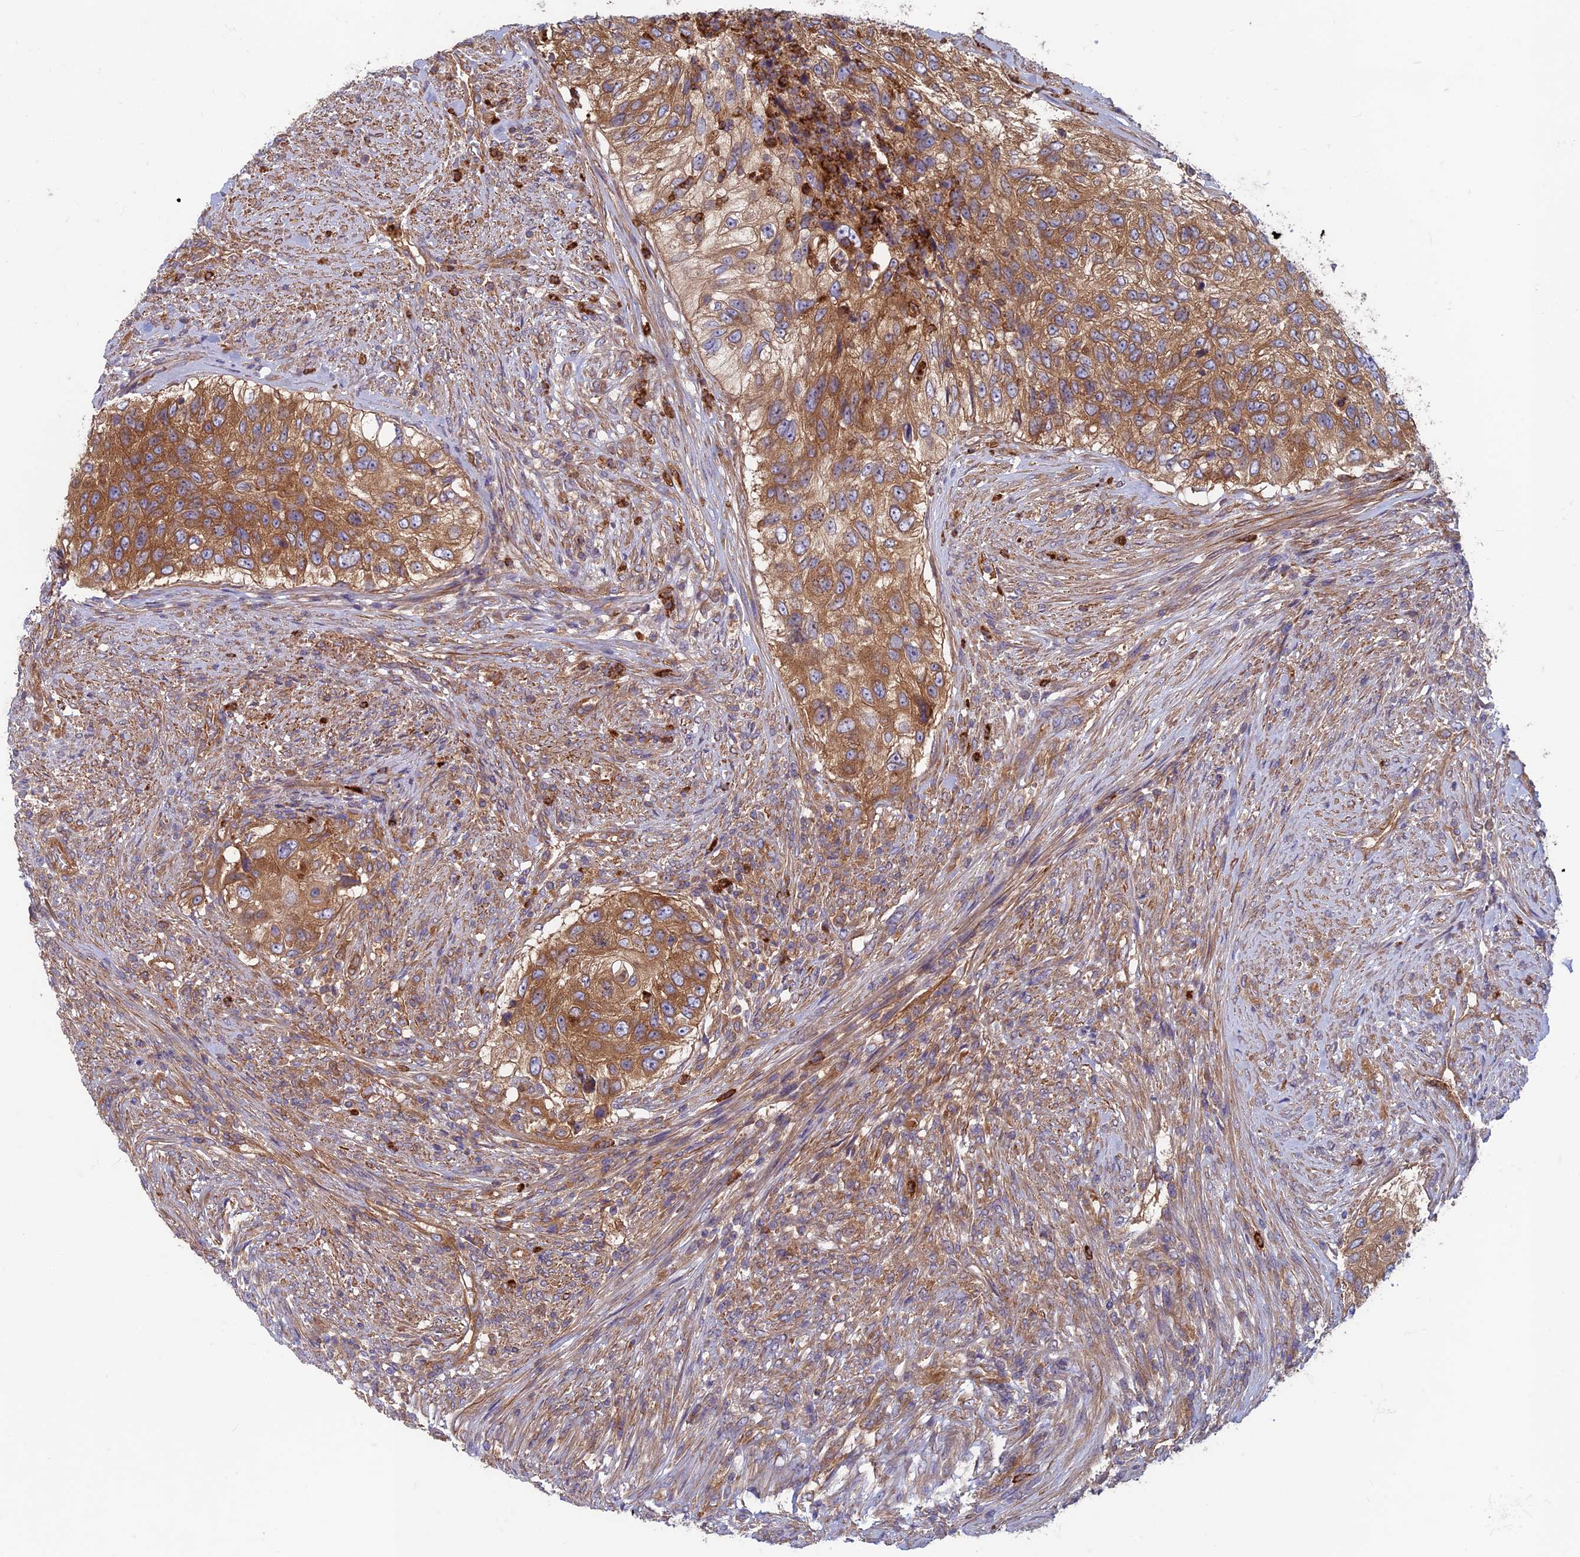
{"staining": {"intensity": "moderate", "quantity": ">75%", "location": "cytoplasmic/membranous"}, "tissue": "urothelial cancer", "cell_type": "Tumor cells", "image_type": "cancer", "snomed": [{"axis": "morphology", "description": "Urothelial carcinoma, High grade"}, {"axis": "topography", "description": "Urinary bladder"}], "caption": "Immunohistochemical staining of human urothelial cancer shows moderate cytoplasmic/membranous protein staining in approximately >75% of tumor cells. Nuclei are stained in blue.", "gene": "DNM1L", "patient": {"sex": "female", "age": 60}}